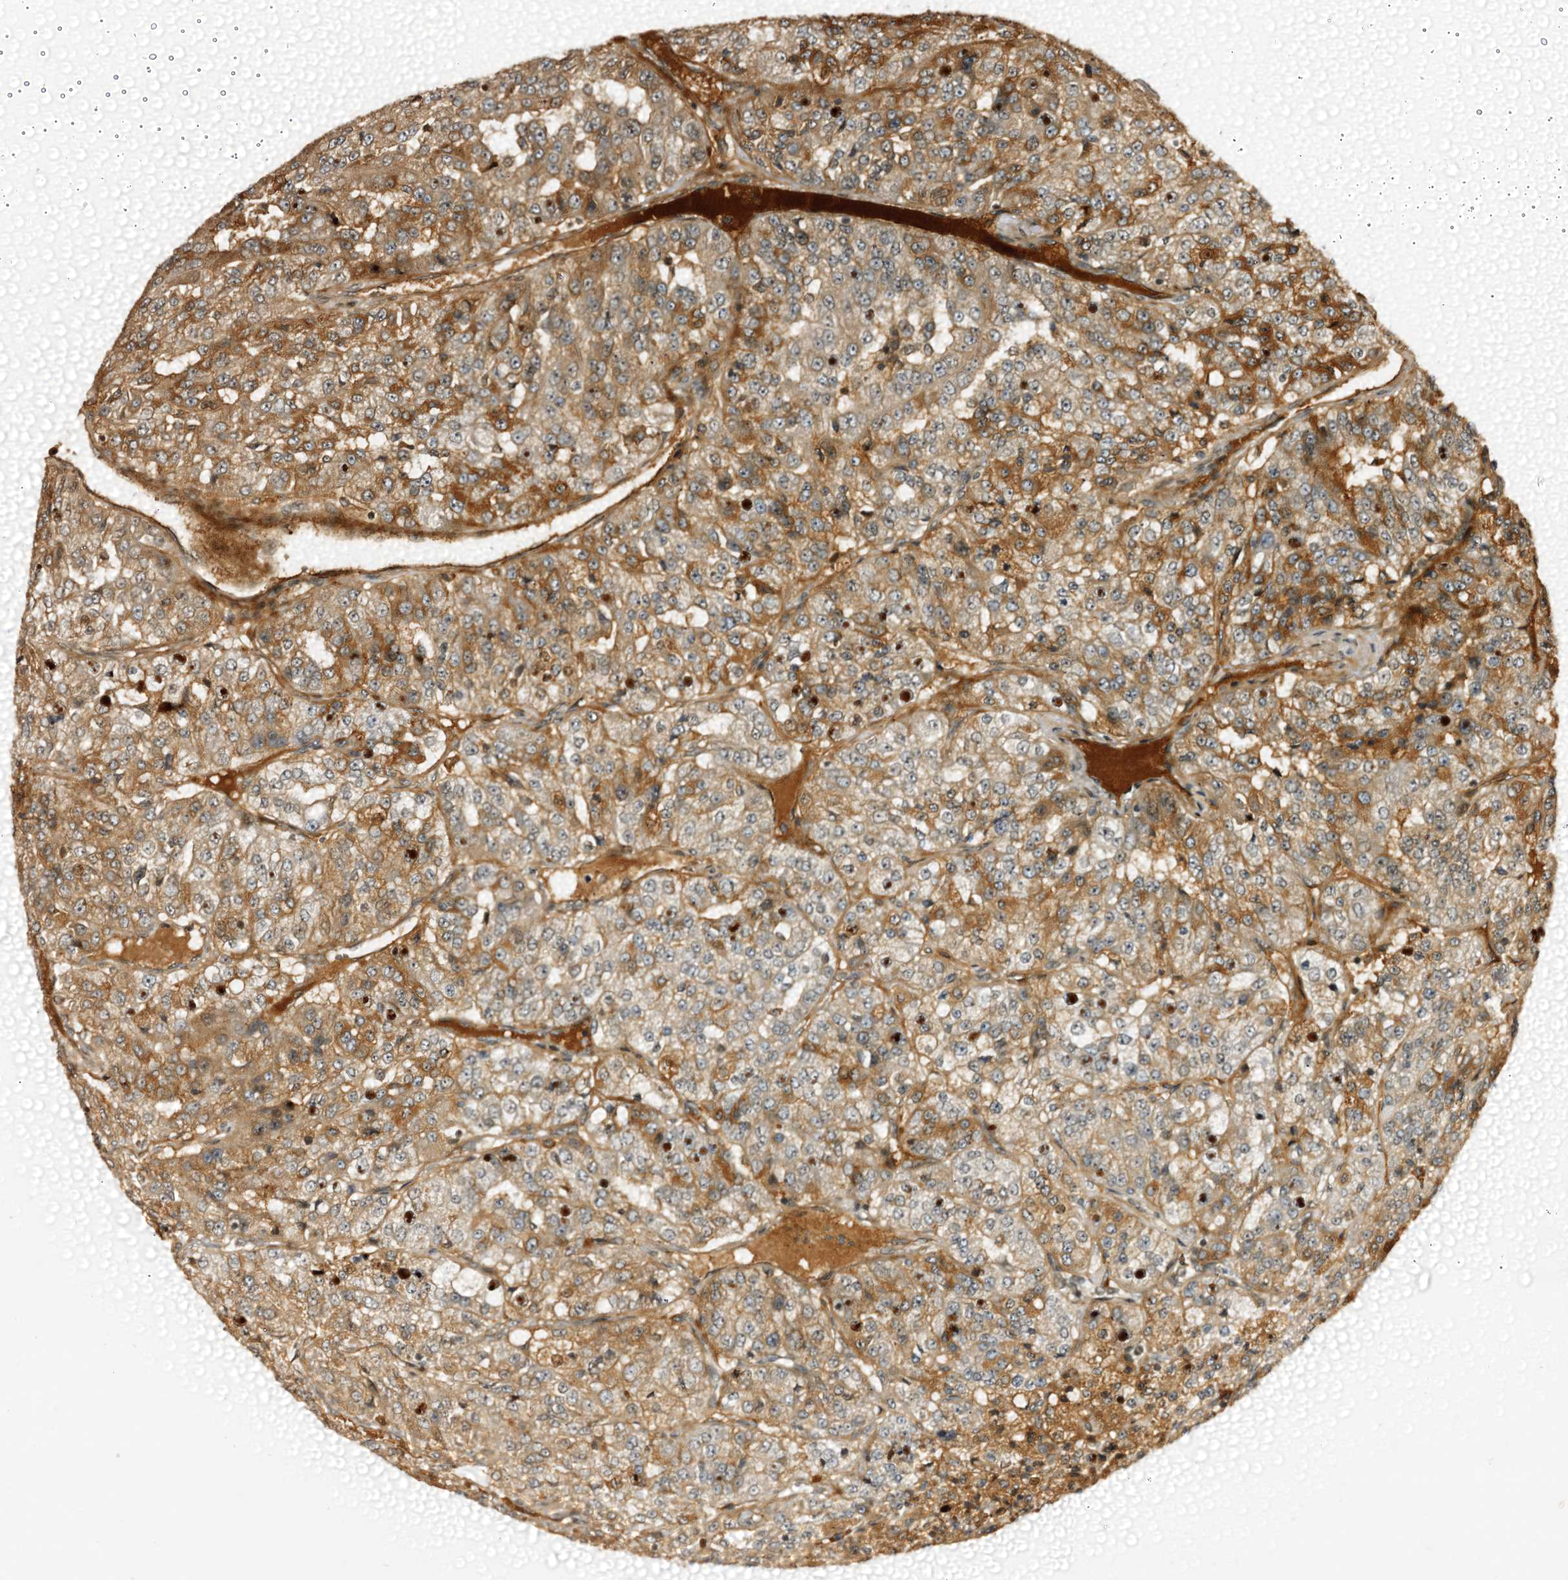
{"staining": {"intensity": "moderate", "quantity": "25%-75%", "location": "cytoplasmic/membranous"}, "tissue": "renal cancer", "cell_type": "Tumor cells", "image_type": "cancer", "snomed": [{"axis": "morphology", "description": "Adenocarcinoma, NOS"}, {"axis": "topography", "description": "Kidney"}], "caption": "Protein expression by IHC shows moderate cytoplasmic/membranous staining in approximately 25%-75% of tumor cells in adenocarcinoma (renal). (DAB (3,3'-diaminobenzidine) = brown stain, brightfield microscopy at high magnification).", "gene": "TRAPPC4", "patient": {"sex": "female", "age": 63}}